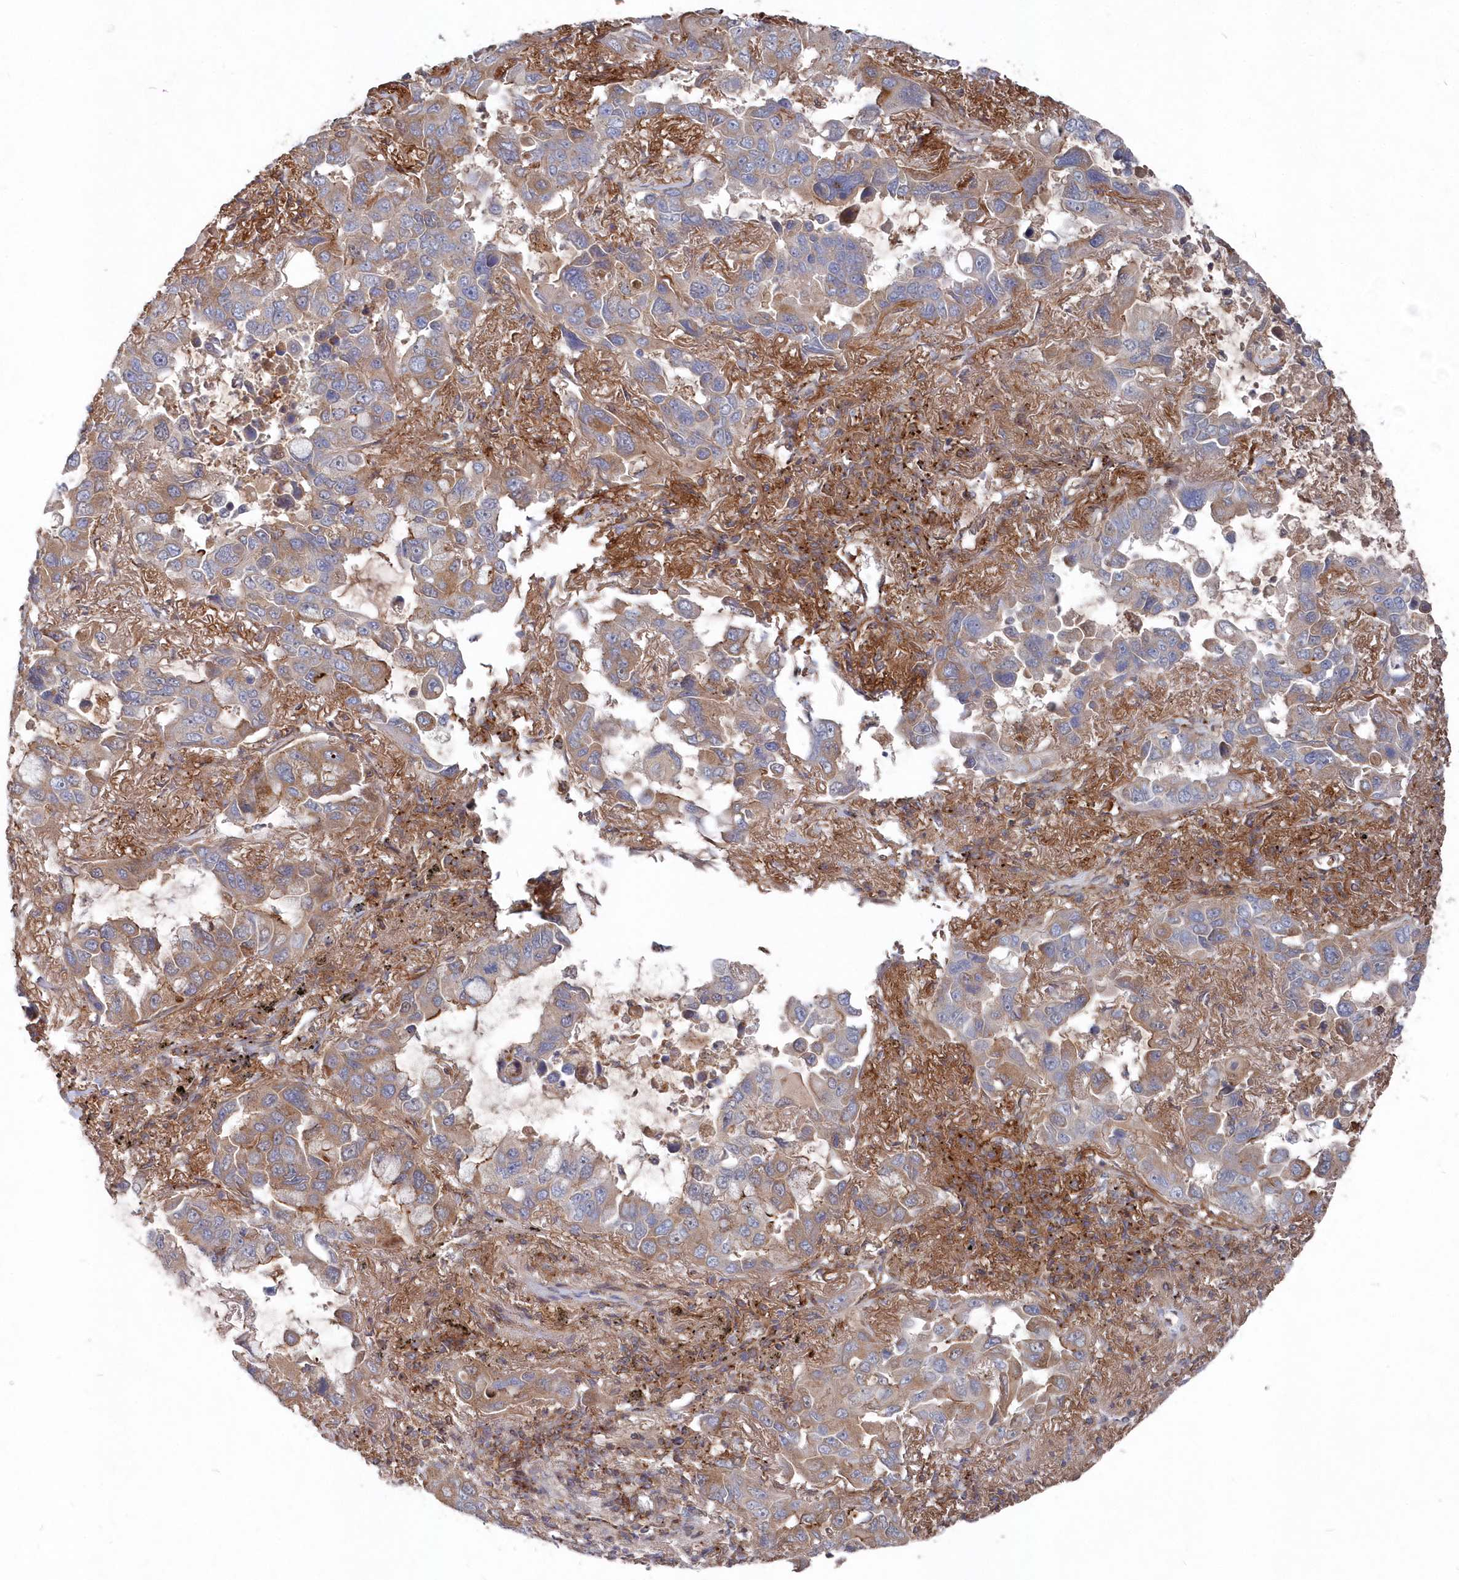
{"staining": {"intensity": "moderate", "quantity": ">75%", "location": "cytoplasmic/membranous"}, "tissue": "lung cancer", "cell_type": "Tumor cells", "image_type": "cancer", "snomed": [{"axis": "morphology", "description": "Adenocarcinoma, NOS"}, {"axis": "topography", "description": "Lung"}], "caption": "Human lung cancer stained with a brown dye reveals moderate cytoplasmic/membranous positive staining in about >75% of tumor cells.", "gene": "ABHD14B", "patient": {"sex": "male", "age": 64}}